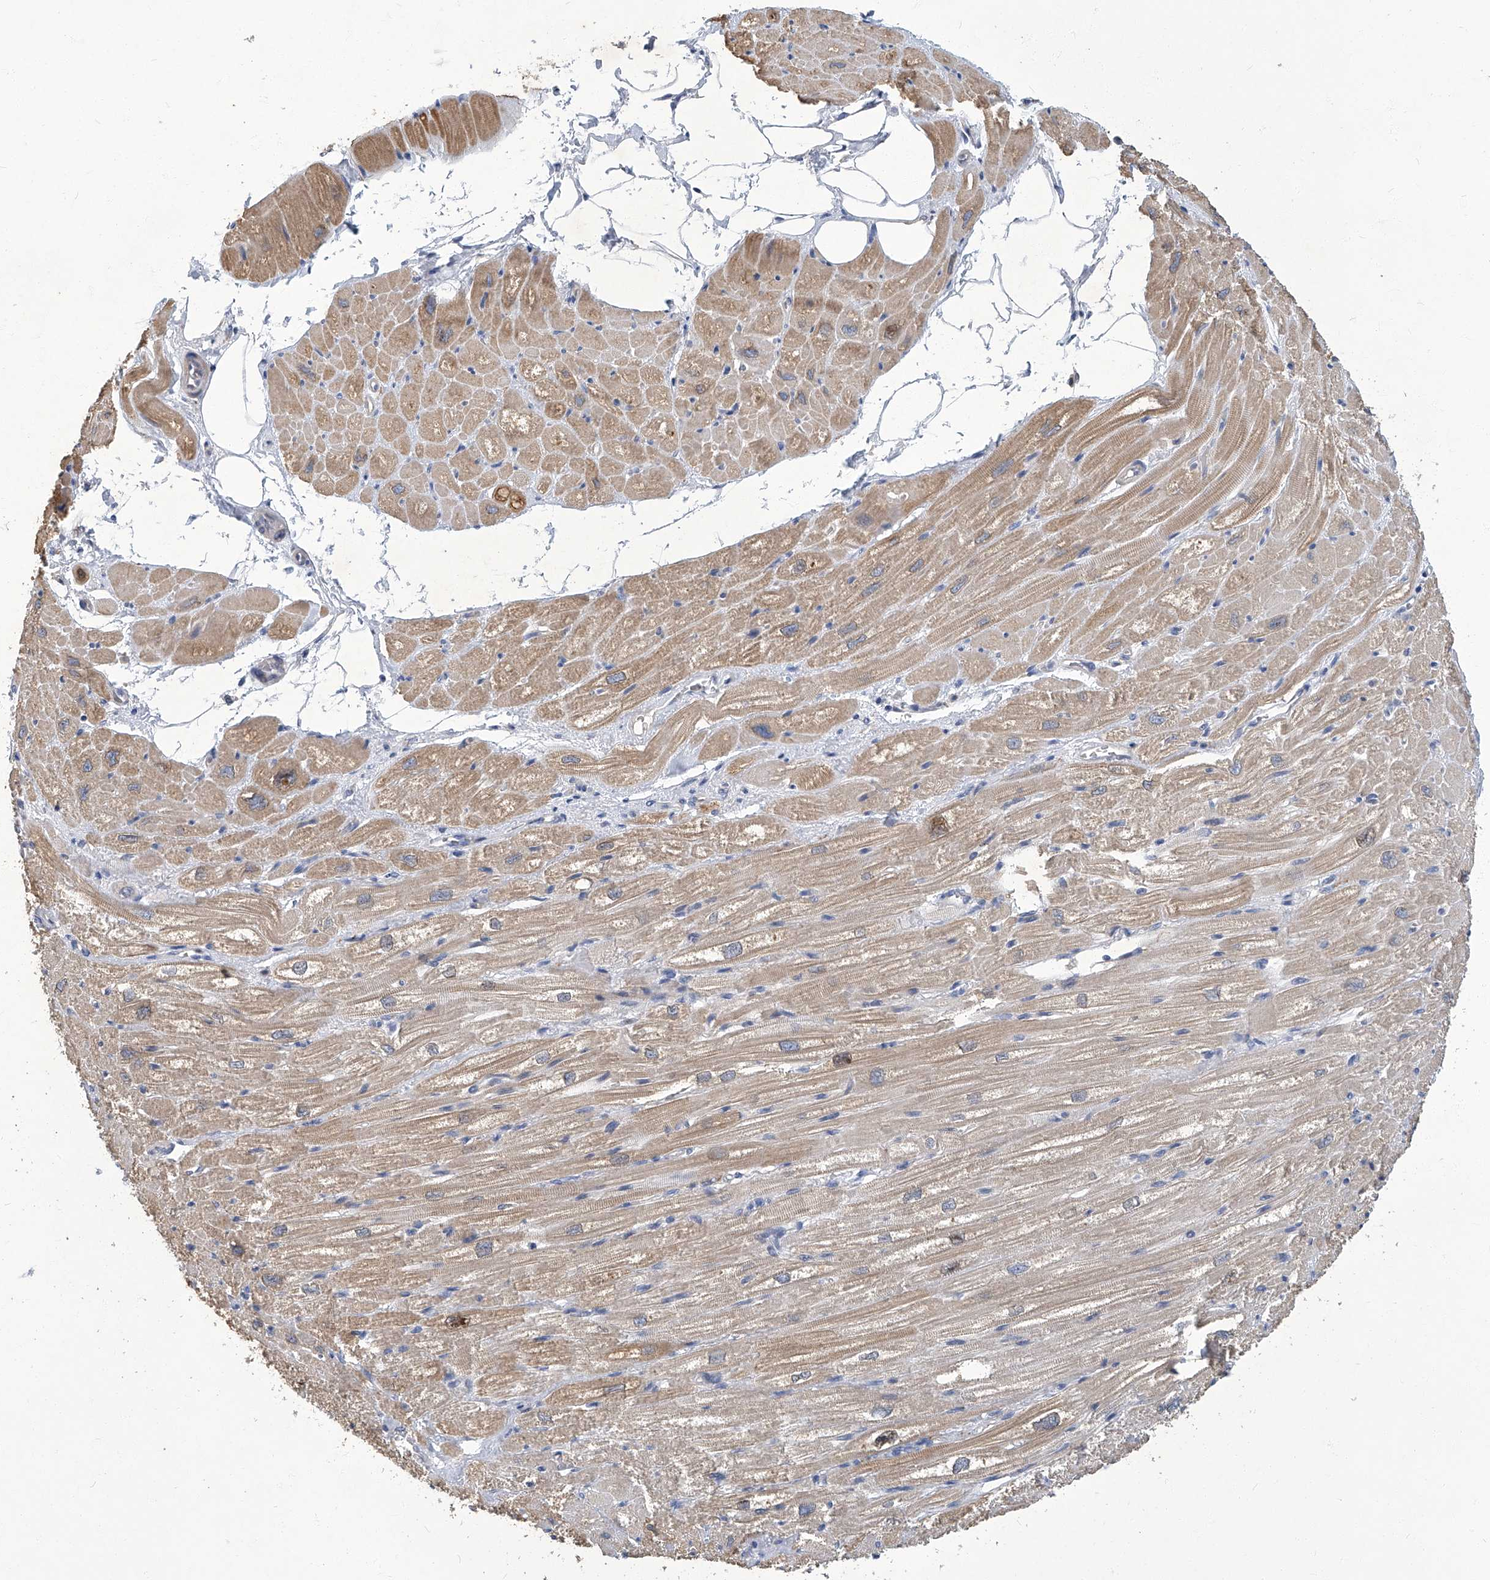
{"staining": {"intensity": "weak", "quantity": "25%-75%", "location": "cytoplasmic/membranous"}, "tissue": "heart muscle", "cell_type": "Cardiomyocytes", "image_type": "normal", "snomed": [{"axis": "morphology", "description": "Normal tissue, NOS"}, {"axis": "topography", "description": "Heart"}], "caption": "High-power microscopy captured an IHC histopathology image of benign heart muscle, revealing weak cytoplasmic/membranous staining in about 25%-75% of cardiomyocytes. The staining was performed using DAB, with brown indicating positive protein expression. Nuclei are stained blue with hematoxylin.", "gene": "TGFBR1", "patient": {"sex": "male", "age": 50}}